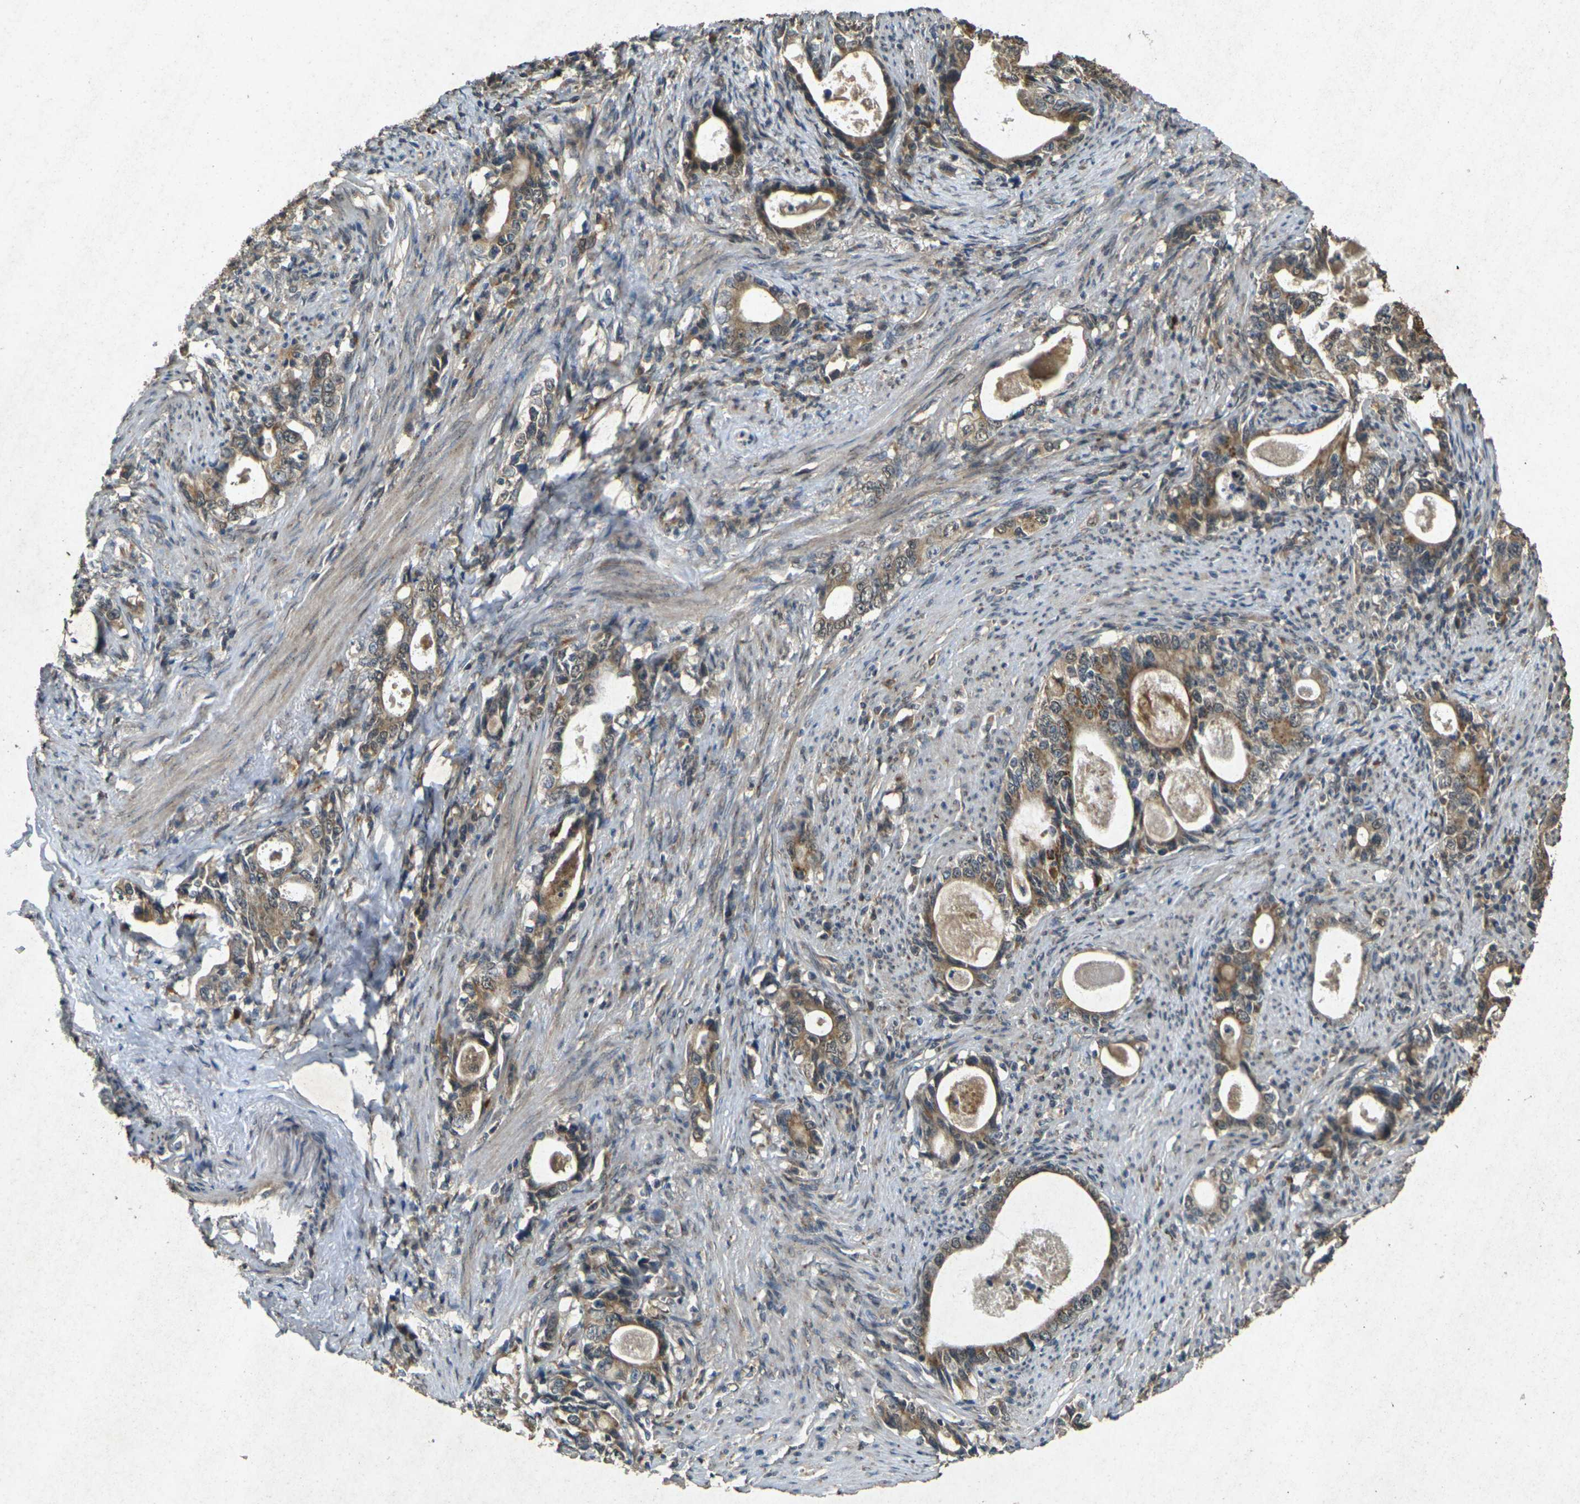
{"staining": {"intensity": "moderate", "quantity": ">75%", "location": "cytoplasmic/membranous"}, "tissue": "stomach cancer", "cell_type": "Tumor cells", "image_type": "cancer", "snomed": [{"axis": "morphology", "description": "Adenocarcinoma, NOS"}, {"axis": "topography", "description": "Stomach, lower"}], "caption": "This photomicrograph exhibits IHC staining of stomach cancer (adenocarcinoma), with medium moderate cytoplasmic/membranous positivity in approximately >75% of tumor cells.", "gene": "RGMA", "patient": {"sex": "female", "age": 72}}